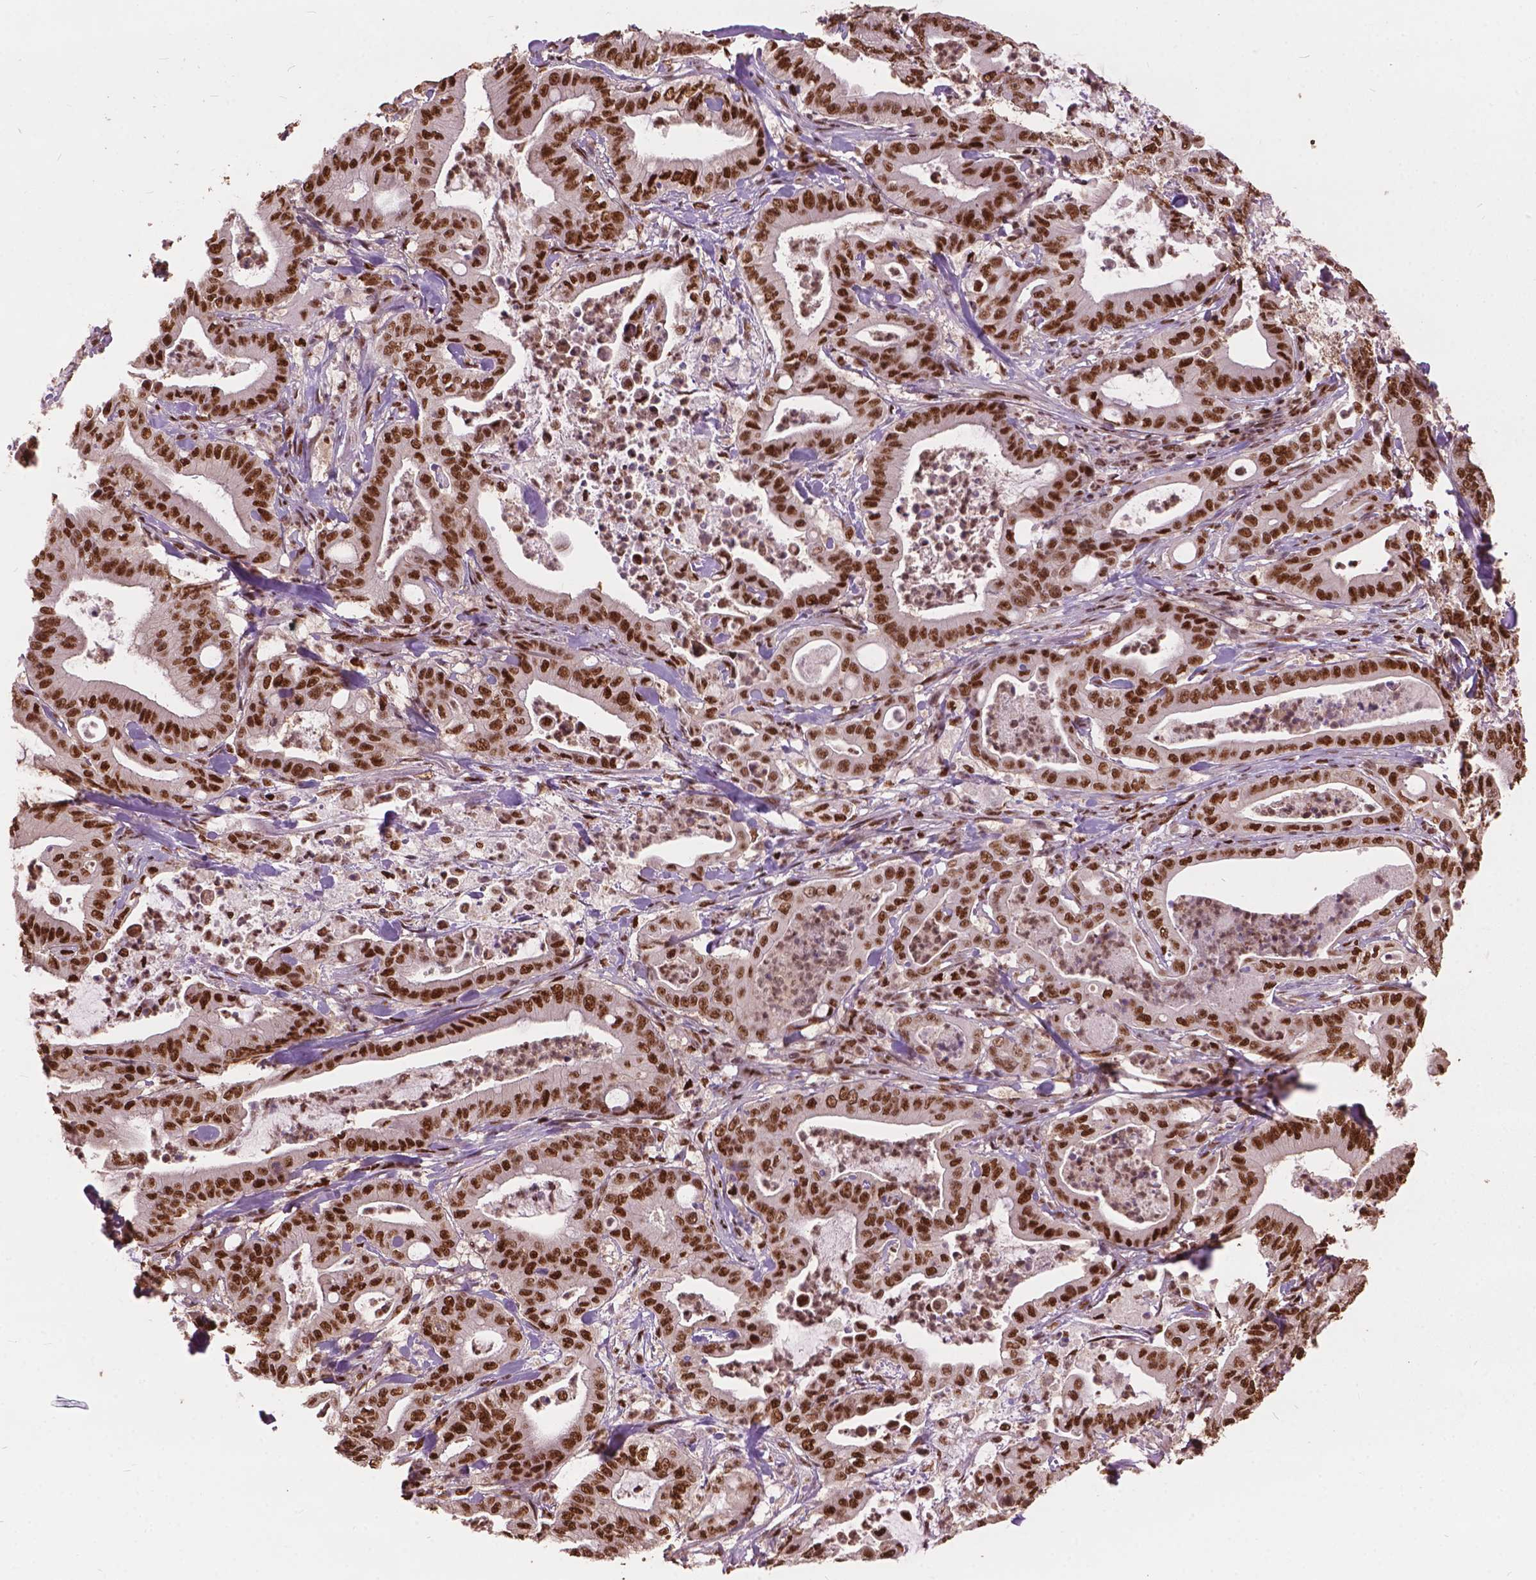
{"staining": {"intensity": "strong", "quantity": ">75%", "location": "nuclear"}, "tissue": "pancreatic cancer", "cell_type": "Tumor cells", "image_type": "cancer", "snomed": [{"axis": "morphology", "description": "Adenocarcinoma, NOS"}, {"axis": "topography", "description": "Pancreas"}], "caption": "A brown stain highlights strong nuclear expression of a protein in human pancreatic adenocarcinoma tumor cells.", "gene": "ANP32B", "patient": {"sex": "male", "age": 71}}